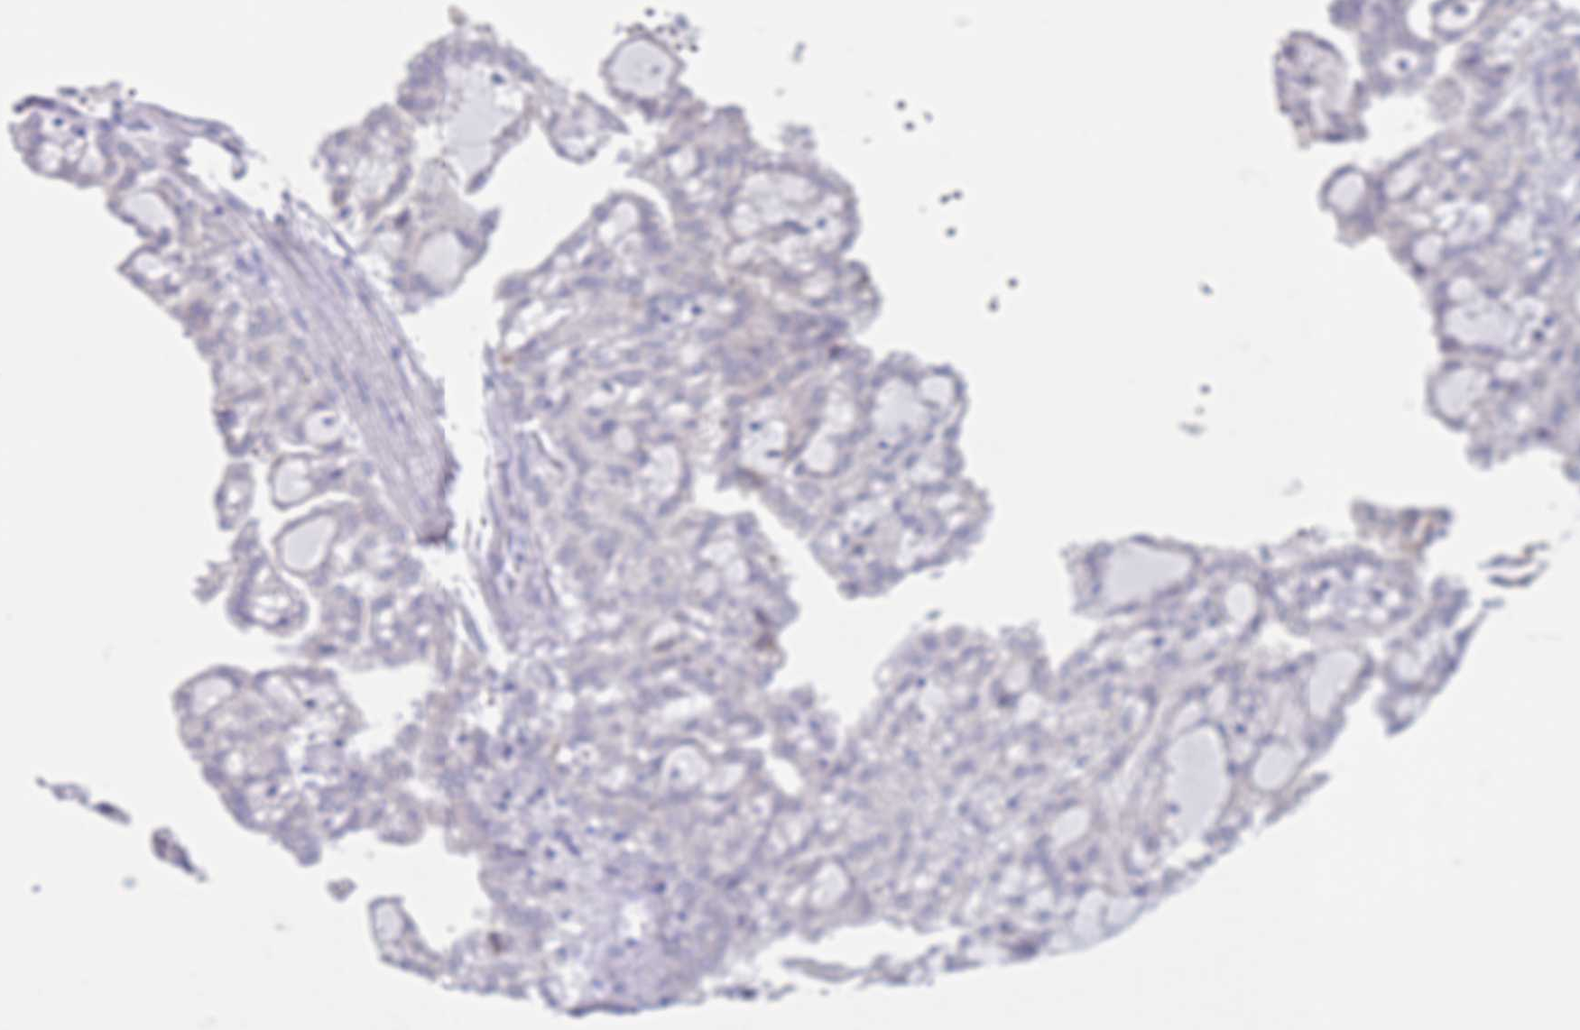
{"staining": {"intensity": "negative", "quantity": "none", "location": "none"}, "tissue": "renal cancer", "cell_type": "Tumor cells", "image_type": "cancer", "snomed": [{"axis": "morphology", "description": "Adenocarcinoma, NOS"}, {"axis": "topography", "description": "Kidney"}], "caption": "The immunohistochemistry image has no significant staining in tumor cells of adenocarcinoma (renal) tissue.", "gene": "SPIRE2", "patient": {"sex": "male", "age": 63}}